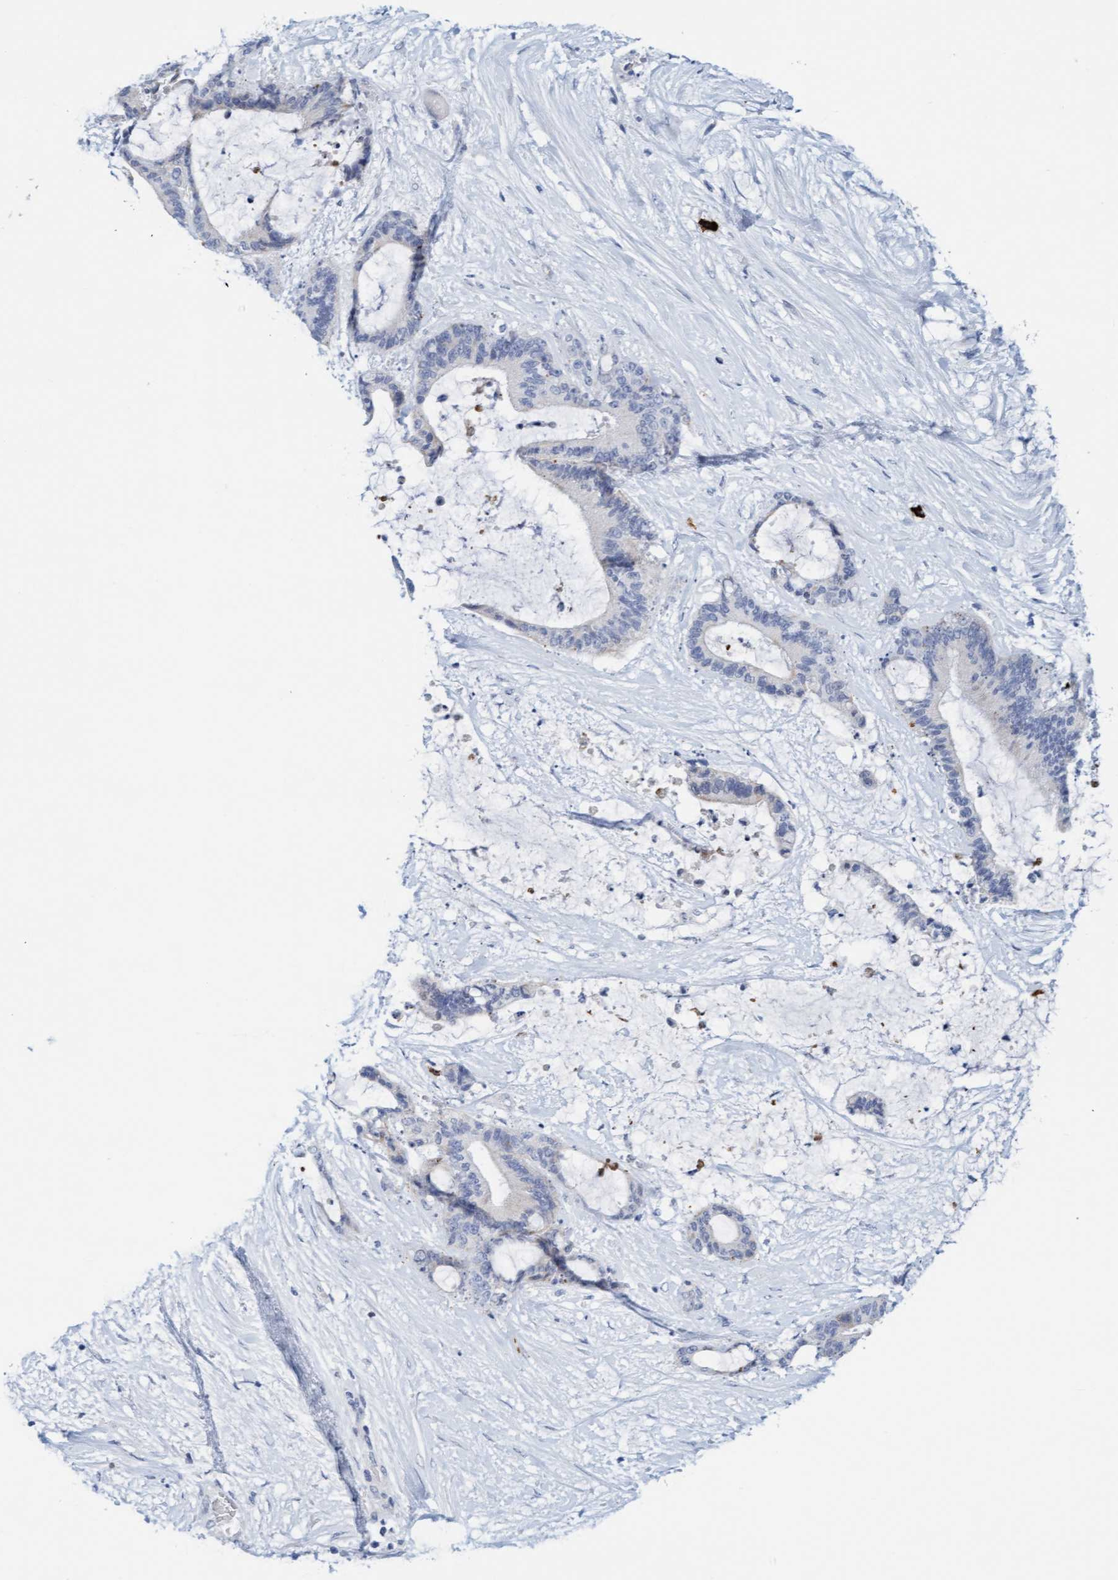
{"staining": {"intensity": "negative", "quantity": "none", "location": "none"}, "tissue": "liver cancer", "cell_type": "Tumor cells", "image_type": "cancer", "snomed": [{"axis": "morphology", "description": "Cholangiocarcinoma"}, {"axis": "topography", "description": "Liver"}], "caption": "An image of liver cancer stained for a protein exhibits no brown staining in tumor cells. (DAB (3,3'-diaminobenzidine) IHC visualized using brightfield microscopy, high magnification).", "gene": "CPA3", "patient": {"sex": "female", "age": 73}}